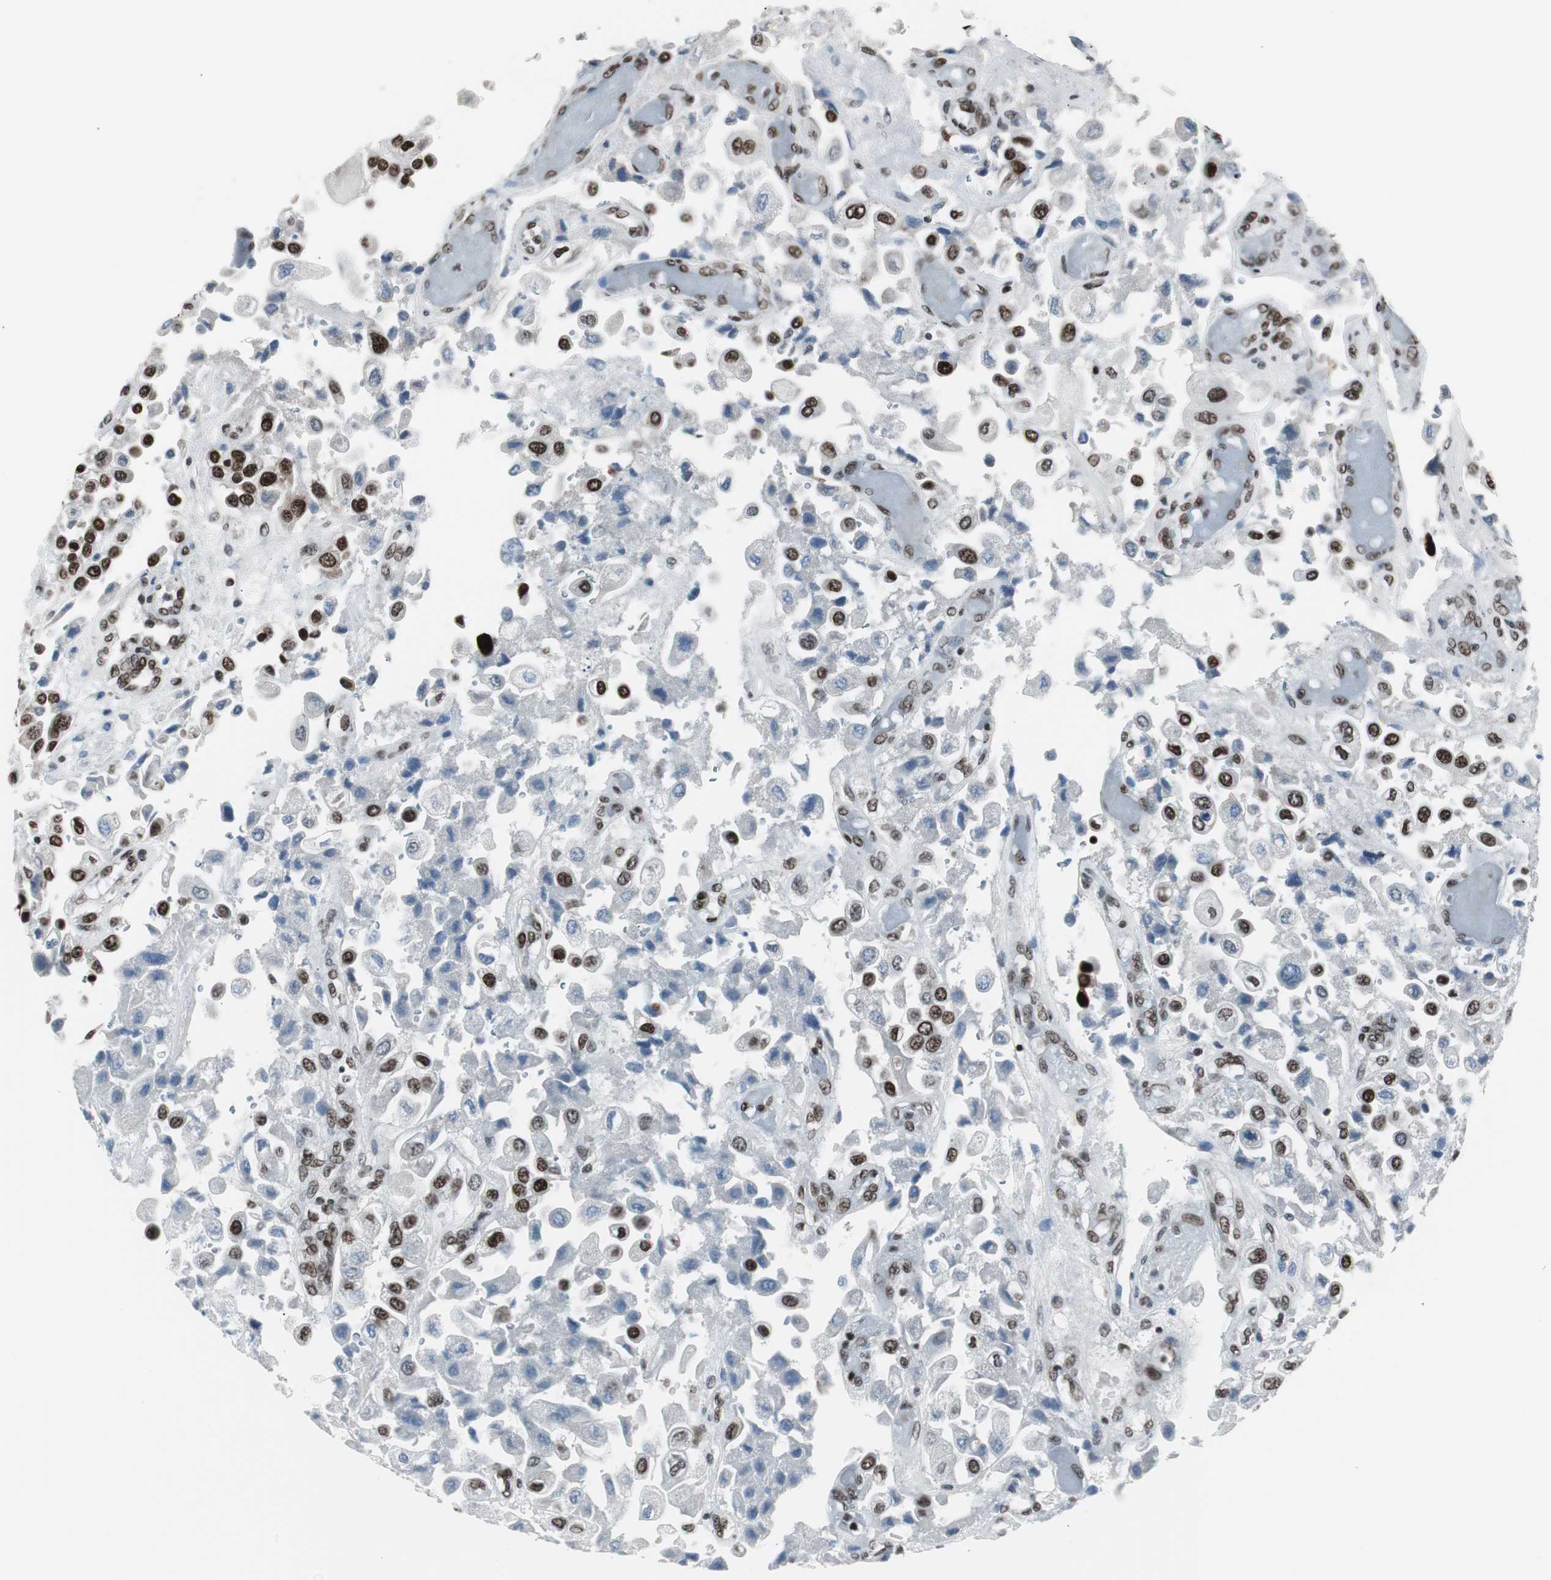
{"staining": {"intensity": "strong", "quantity": "25%-75%", "location": "nuclear"}, "tissue": "urothelial cancer", "cell_type": "Tumor cells", "image_type": "cancer", "snomed": [{"axis": "morphology", "description": "Urothelial carcinoma, High grade"}, {"axis": "topography", "description": "Urinary bladder"}], "caption": "IHC (DAB) staining of human urothelial carcinoma (high-grade) displays strong nuclear protein staining in about 25%-75% of tumor cells.", "gene": "XRCC1", "patient": {"sex": "female", "age": 64}}